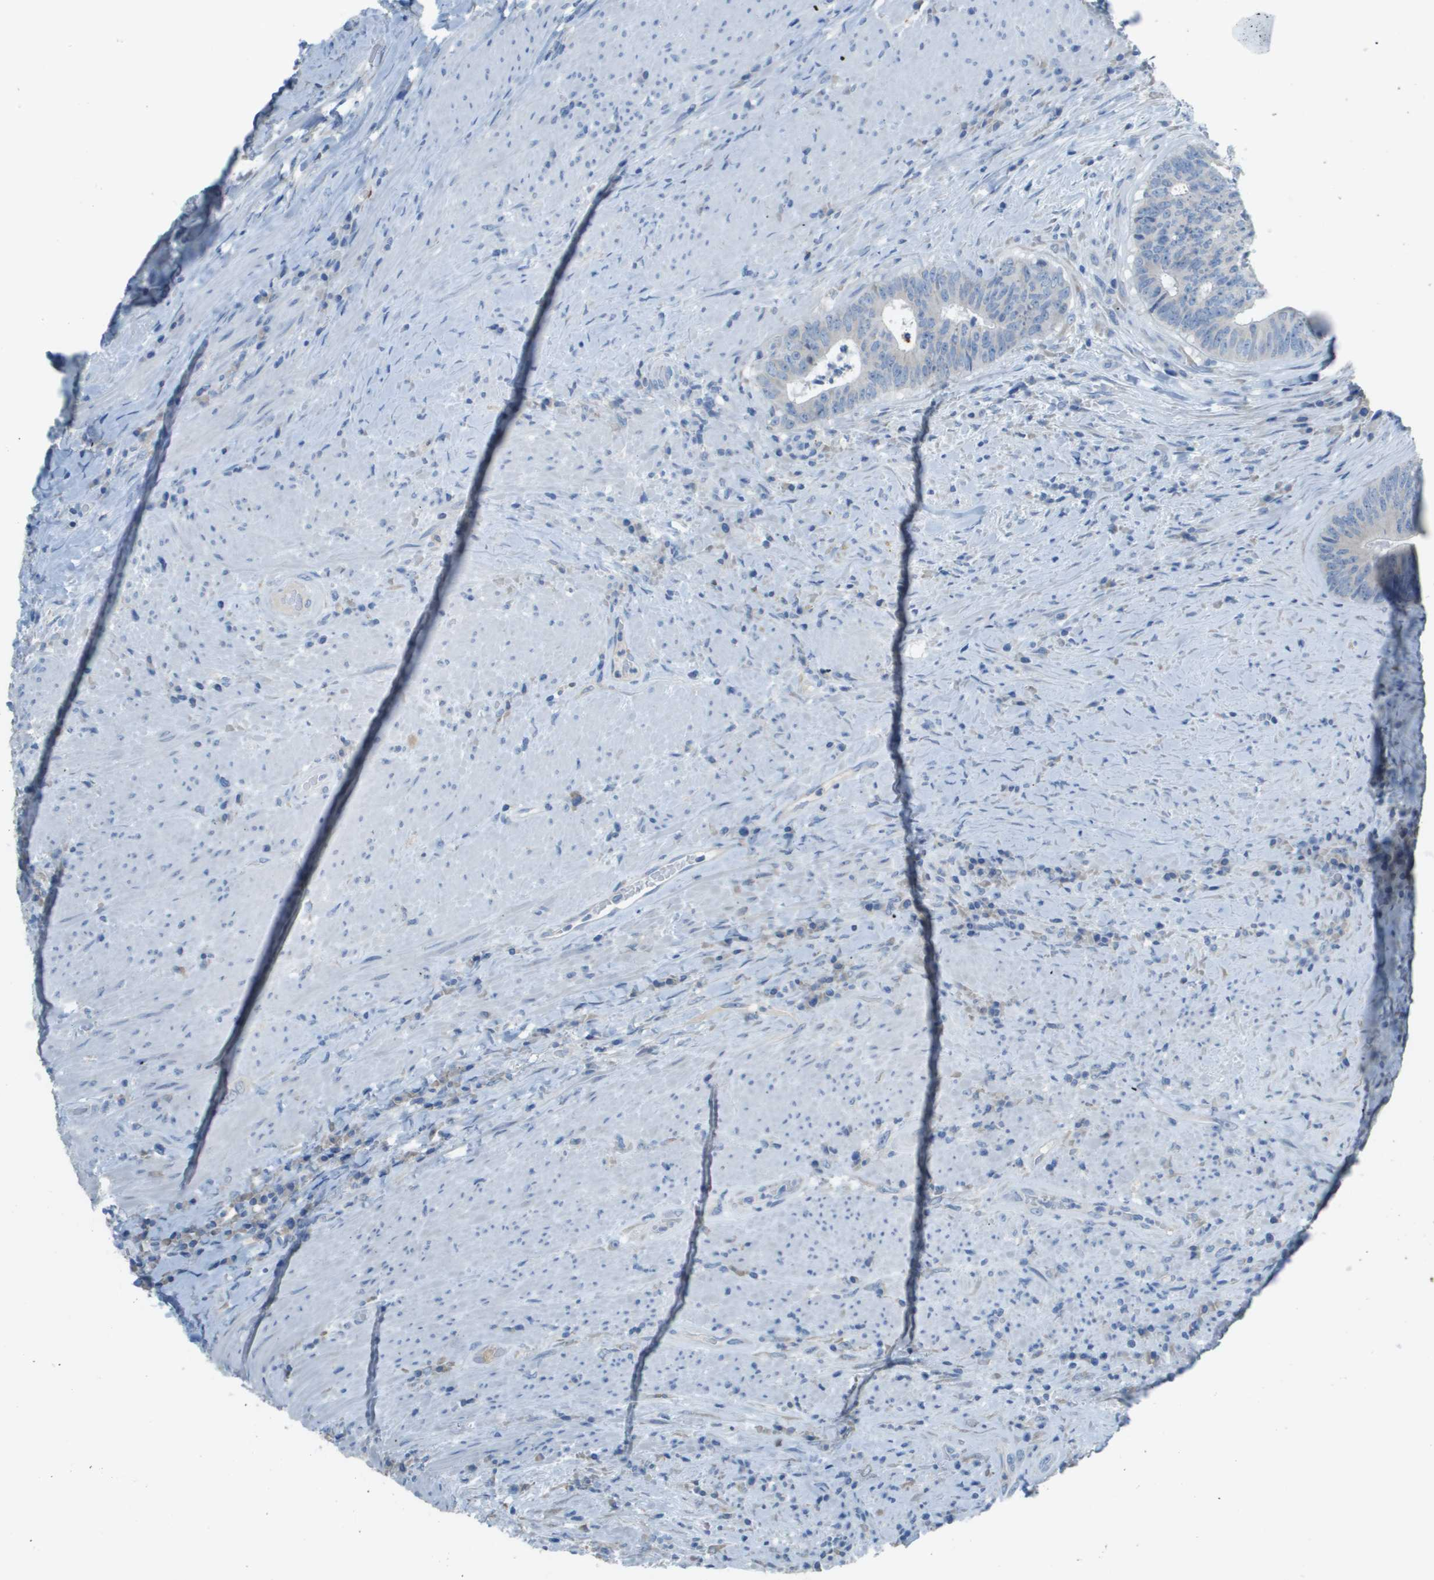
{"staining": {"intensity": "negative", "quantity": "none", "location": "none"}, "tissue": "colorectal cancer", "cell_type": "Tumor cells", "image_type": "cancer", "snomed": [{"axis": "morphology", "description": "Adenocarcinoma, NOS"}, {"axis": "topography", "description": "Rectum"}], "caption": "The IHC histopathology image has no significant positivity in tumor cells of colorectal adenocarcinoma tissue.", "gene": "PTGDR2", "patient": {"sex": "male", "age": 72}}